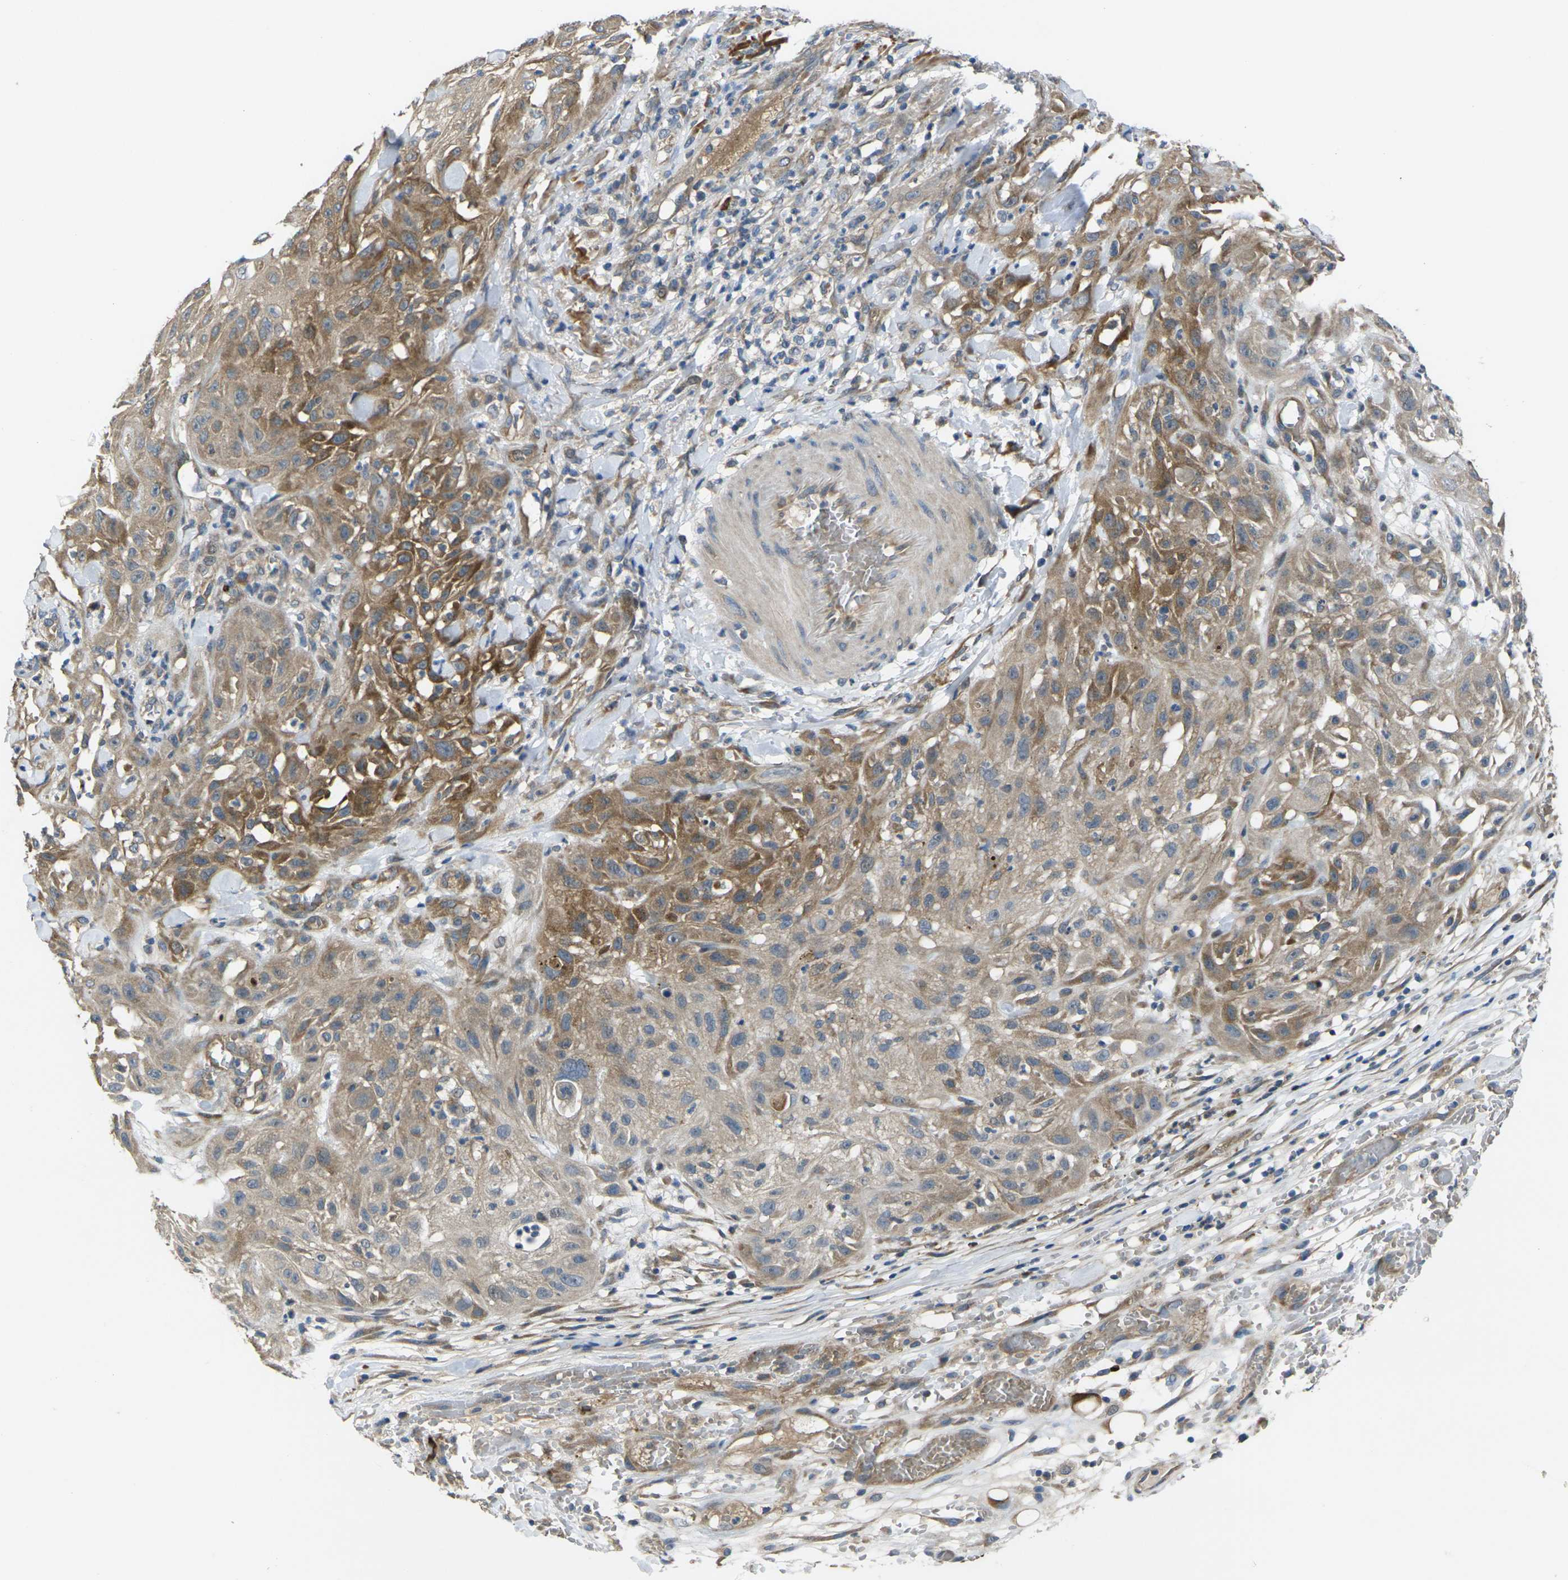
{"staining": {"intensity": "moderate", "quantity": "25%-75%", "location": "cytoplasmic/membranous"}, "tissue": "skin cancer", "cell_type": "Tumor cells", "image_type": "cancer", "snomed": [{"axis": "morphology", "description": "Squamous cell carcinoma, NOS"}, {"axis": "topography", "description": "Skin"}], "caption": "The image displays staining of skin cancer (squamous cell carcinoma), revealing moderate cytoplasmic/membranous protein positivity (brown color) within tumor cells. Nuclei are stained in blue.", "gene": "GNA12", "patient": {"sex": "male", "age": 75}}